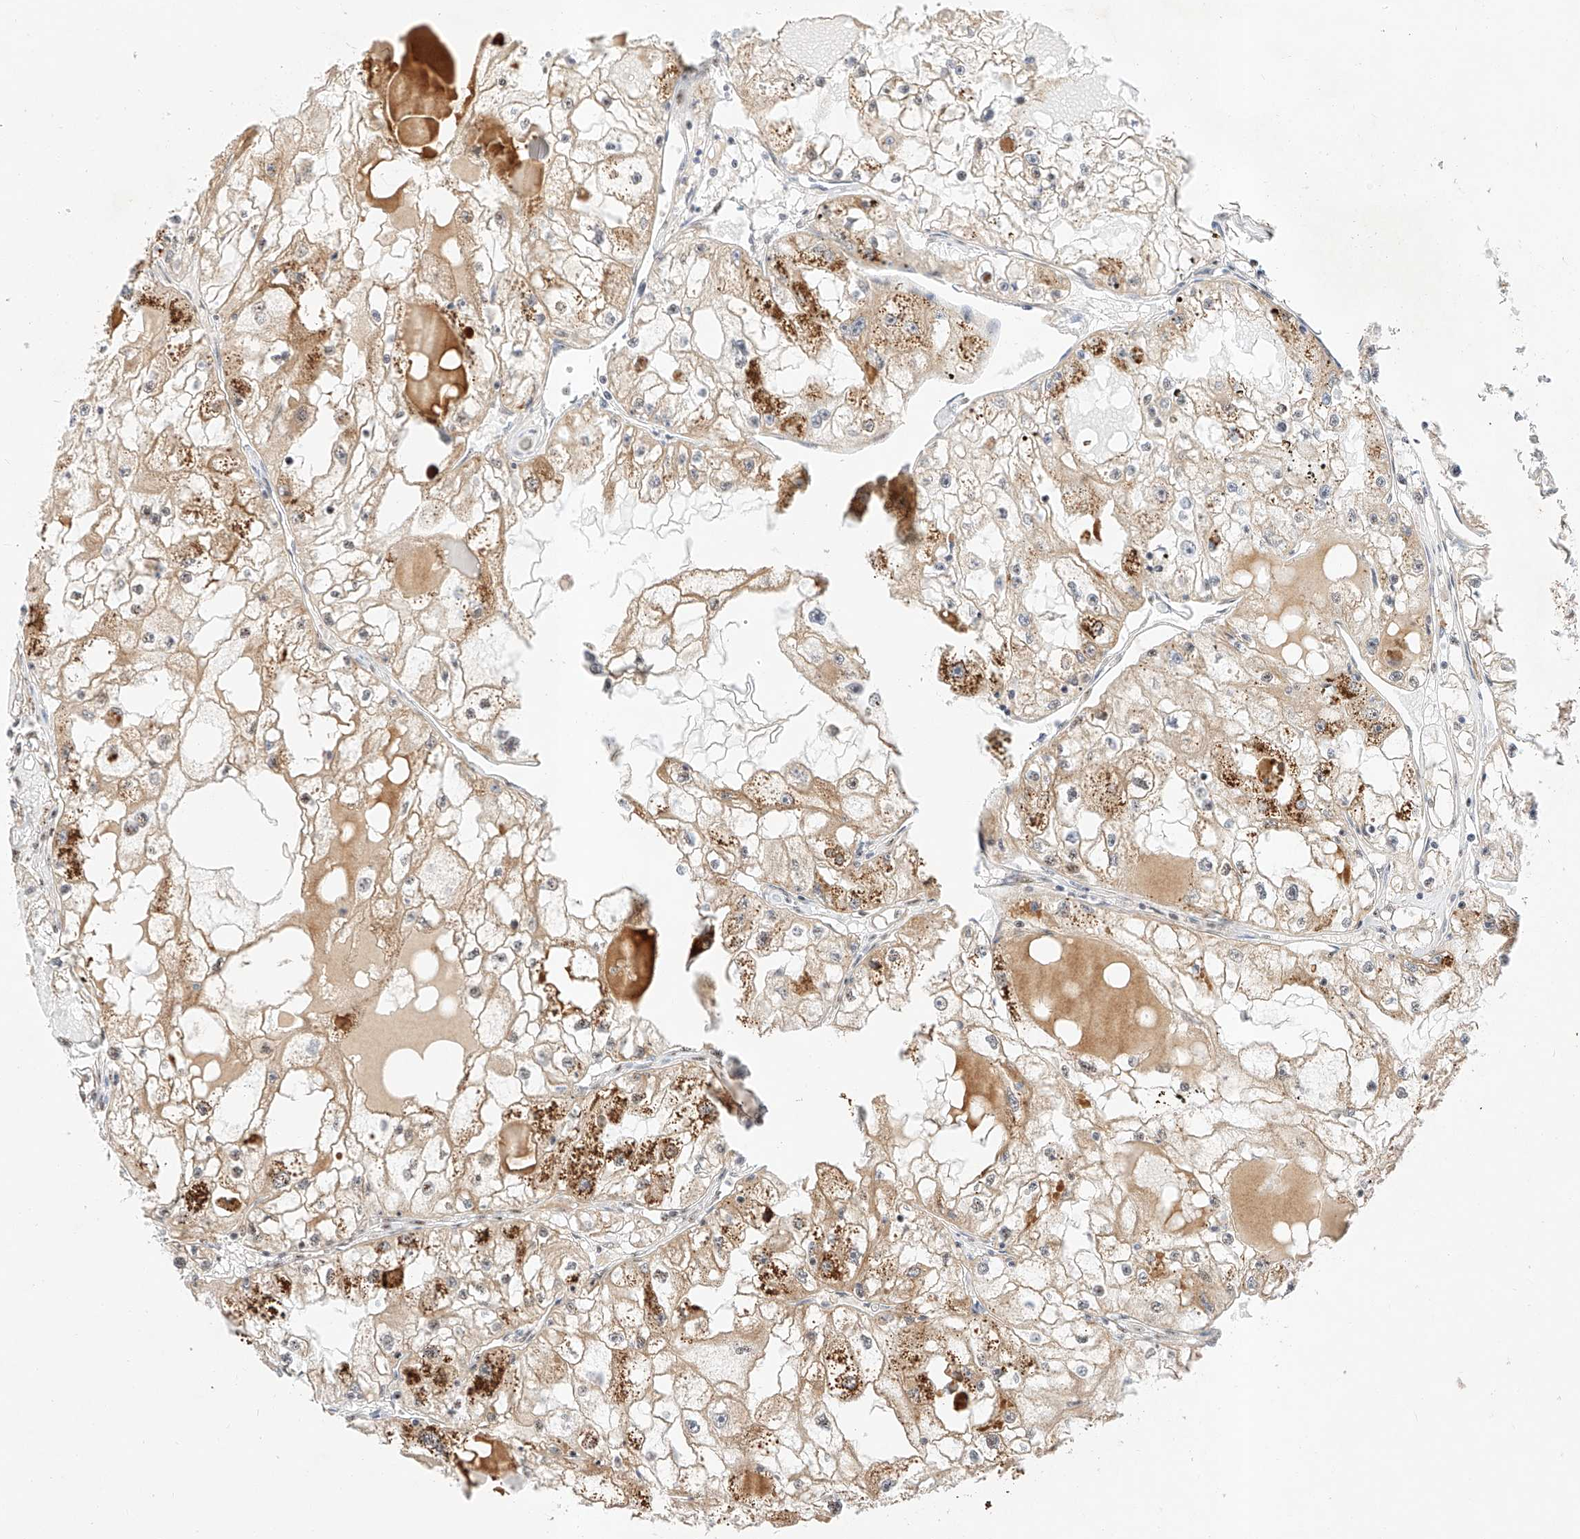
{"staining": {"intensity": "weak", "quantity": "25%-75%", "location": "cytoplasmic/membranous,nuclear"}, "tissue": "renal cancer", "cell_type": "Tumor cells", "image_type": "cancer", "snomed": [{"axis": "morphology", "description": "Adenocarcinoma, NOS"}, {"axis": "topography", "description": "Kidney"}], "caption": "Protein staining of renal cancer tissue shows weak cytoplasmic/membranous and nuclear positivity in approximately 25%-75% of tumor cells.", "gene": "ATXN7L2", "patient": {"sex": "male", "age": 56}}